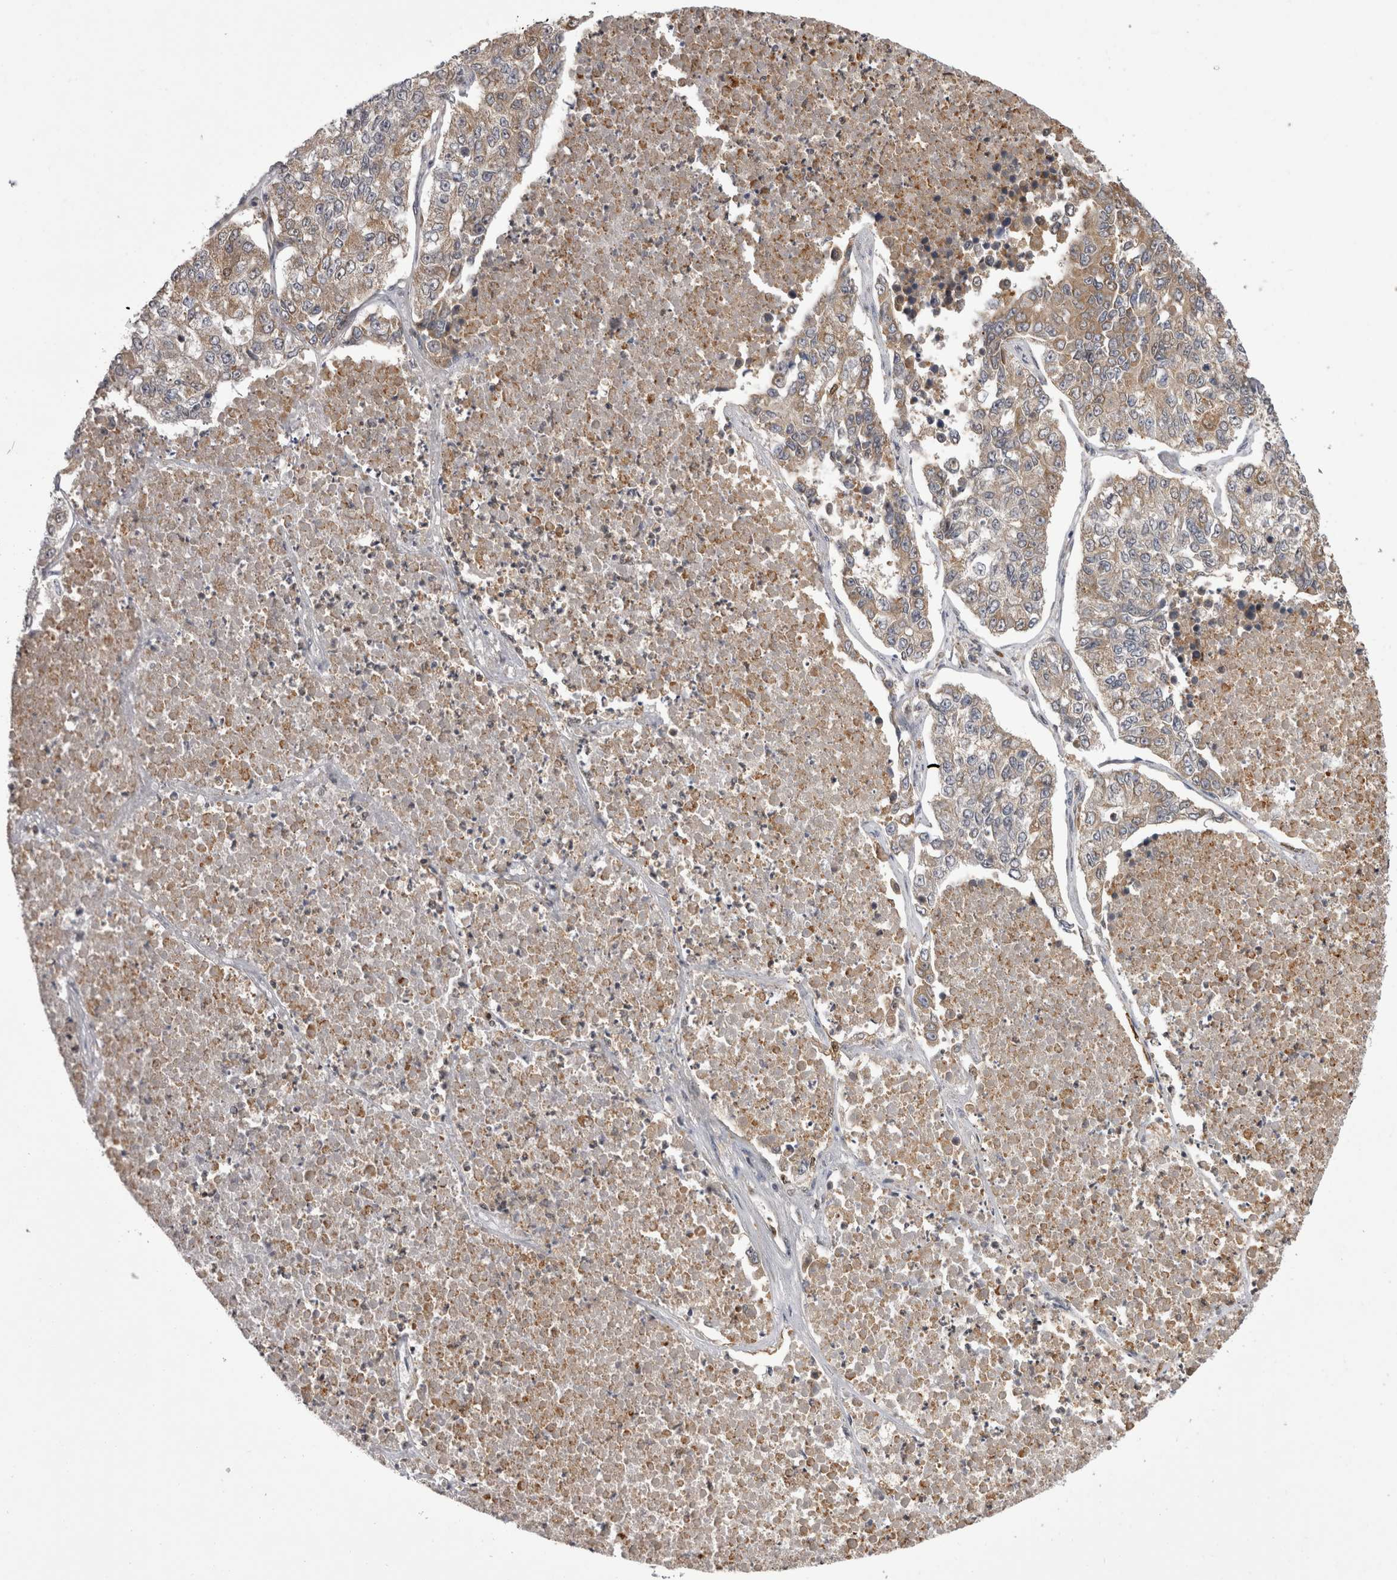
{"staining": {"intensity": "moderate", "quantity": ">75%", "location": "cytoplasmic/membranous"}, "tissue": "lung cancer", "cell_type": "Tumor cells", "image_type": "cancer", "snomed": [{"axis": "morphology", "description": "Adenocarcinoma, NOS"}, {"axis": "topography", "description": "Lung"}], "caption": "Immunohistochemistry (IHC) (DAB) staining of human adenocarcinoma (lung) reveals moderate cytoplasmic/membranous protein expression in about >75% of tumor cells. Nuclei are stained in blue.", "gene": "CHIC2", "patient": {"sex": "male", "age": 49}}